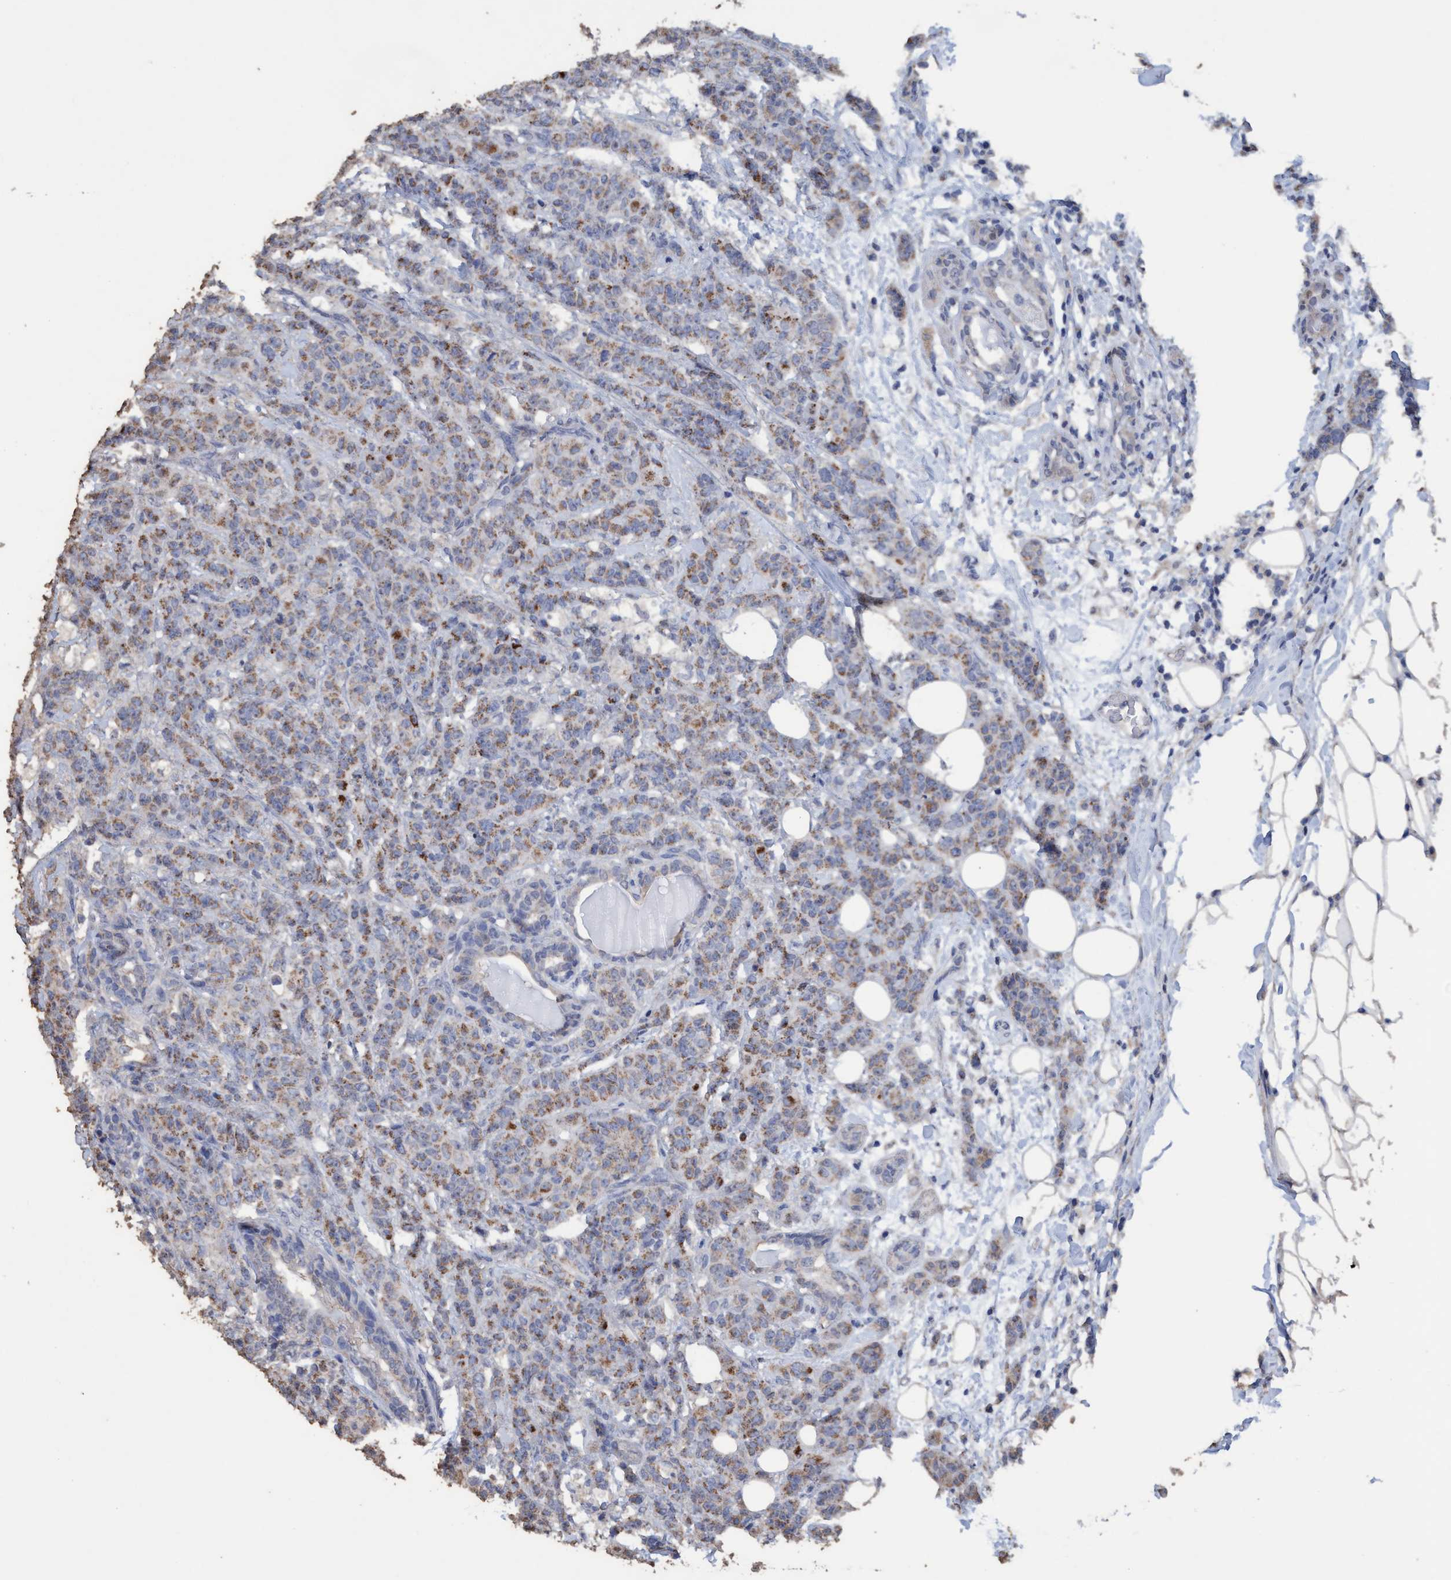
{"staining": {"intensity": "moderate", "quantity": ">75%", "location": "cytoplasmic/membranous"}, "tissue": "breast cancer", "cell_type": "Tumor cells", "image_type": "cancer", "snomed": [{"axis": "morphology", "description": "Normal tissue, NOS"}, {"axis": "morphology", "description": "Duct carcinoma"}, {"axis": "topography", "description": "Breast"}], "caption": "Tumor cells show moderate cytoplasmic/membranous expression in approximately >75% of cells in breast cancer.", "gene": "RSAD1", "patient": {"sex": "female", "age": 40}}